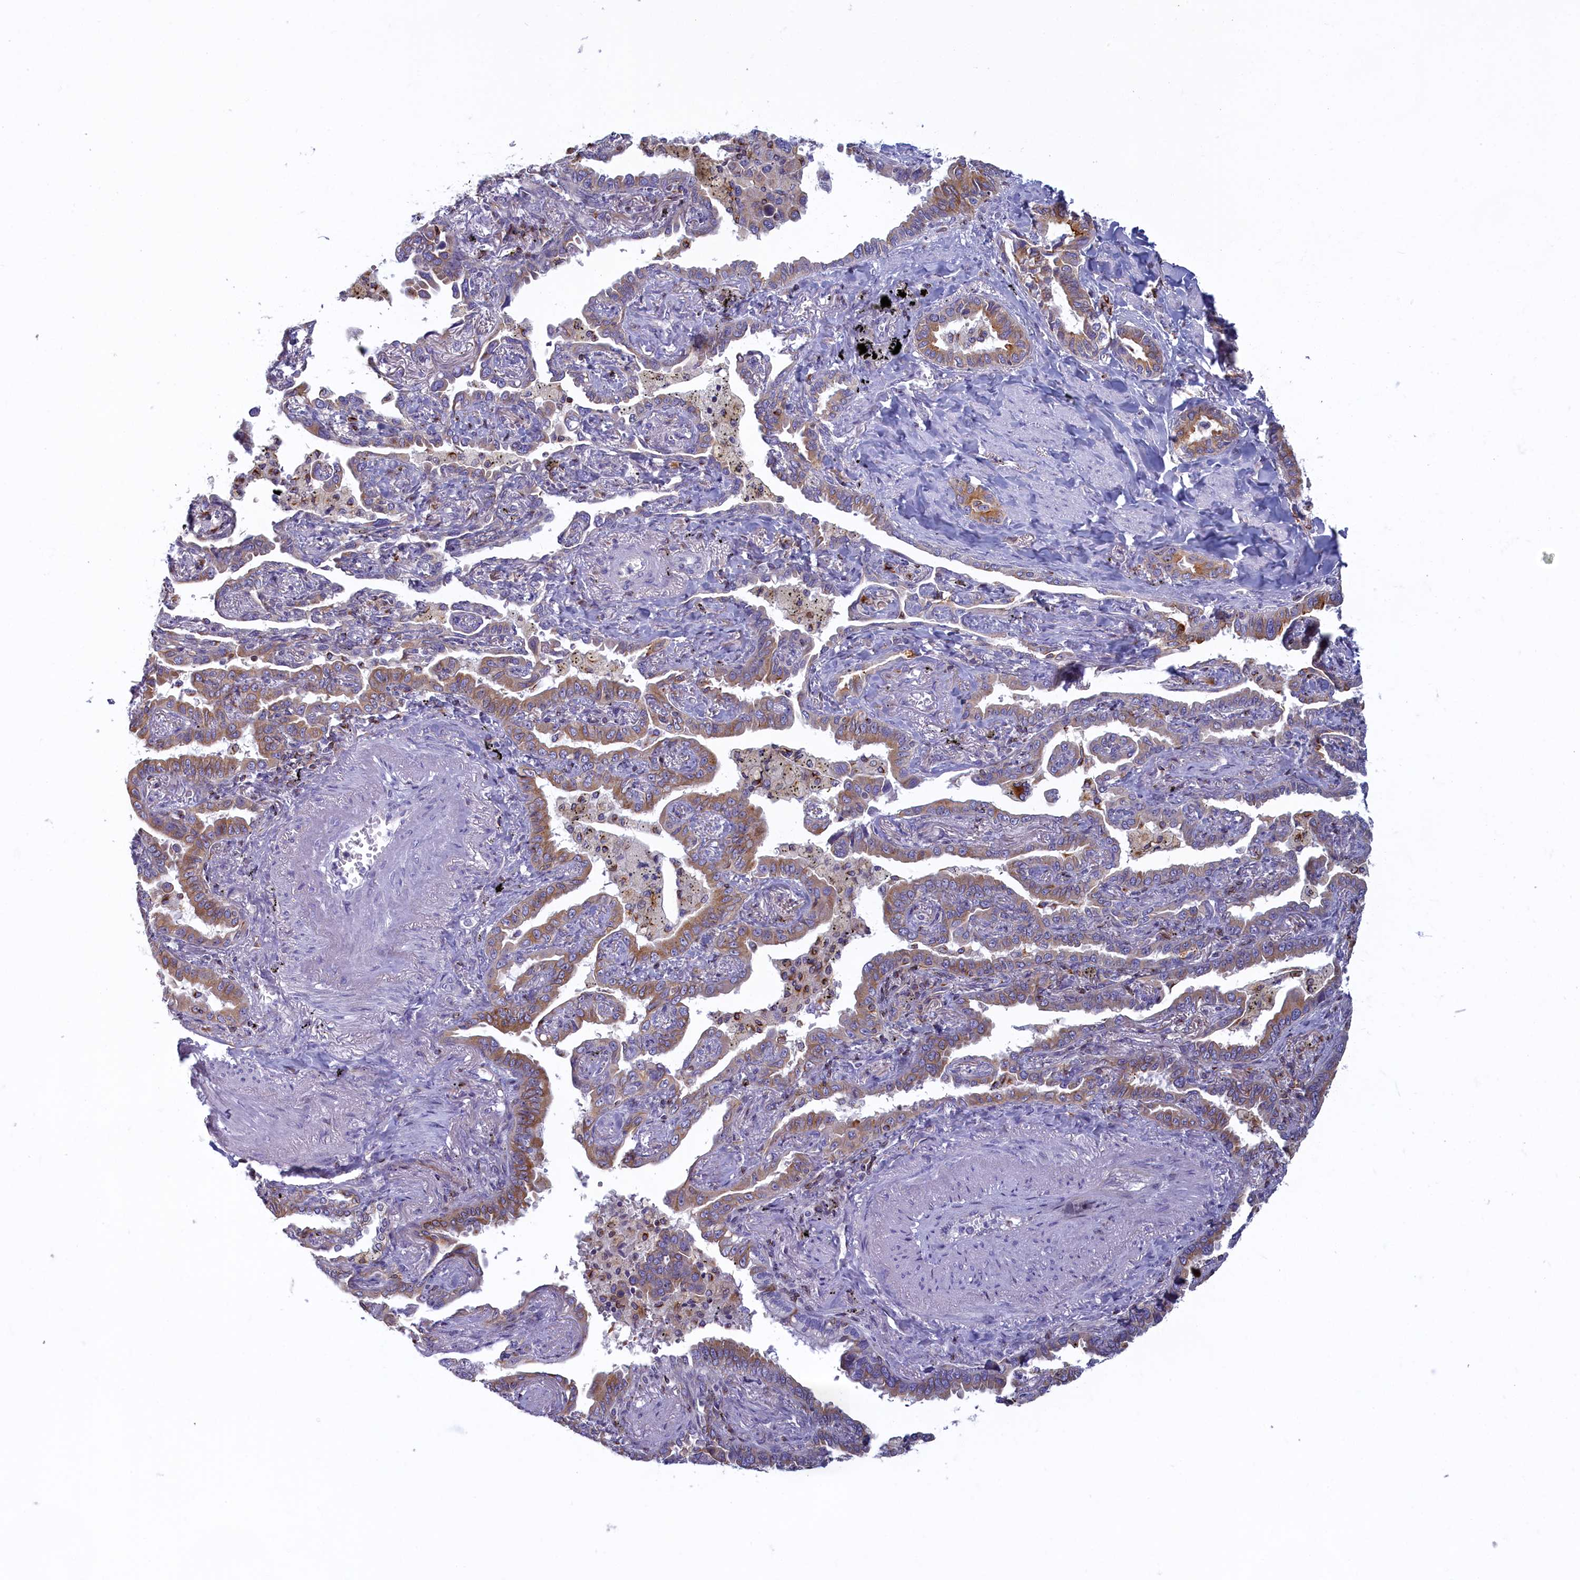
{"staining": {"intensity": "moderate", "quantity": "<25%", "location": "cytoplasmic/membranous"}, "tissue": "lung cancer", "cell_type": "Tumor cells", "image_type": "cancer", "snomed": [{"axis": "morphology", "description": "Adenocarcinoma, NOS"}, {"axis": "topography", "description": "Lung"}], "caption": "This micrograph shows IHC staining of lung cancer, with low moderate cytoplasmic/membranous staining in approximately <25% of tumor cells.", "gene": "NOL10", "patient": {"sex": "male", "age": 67}}